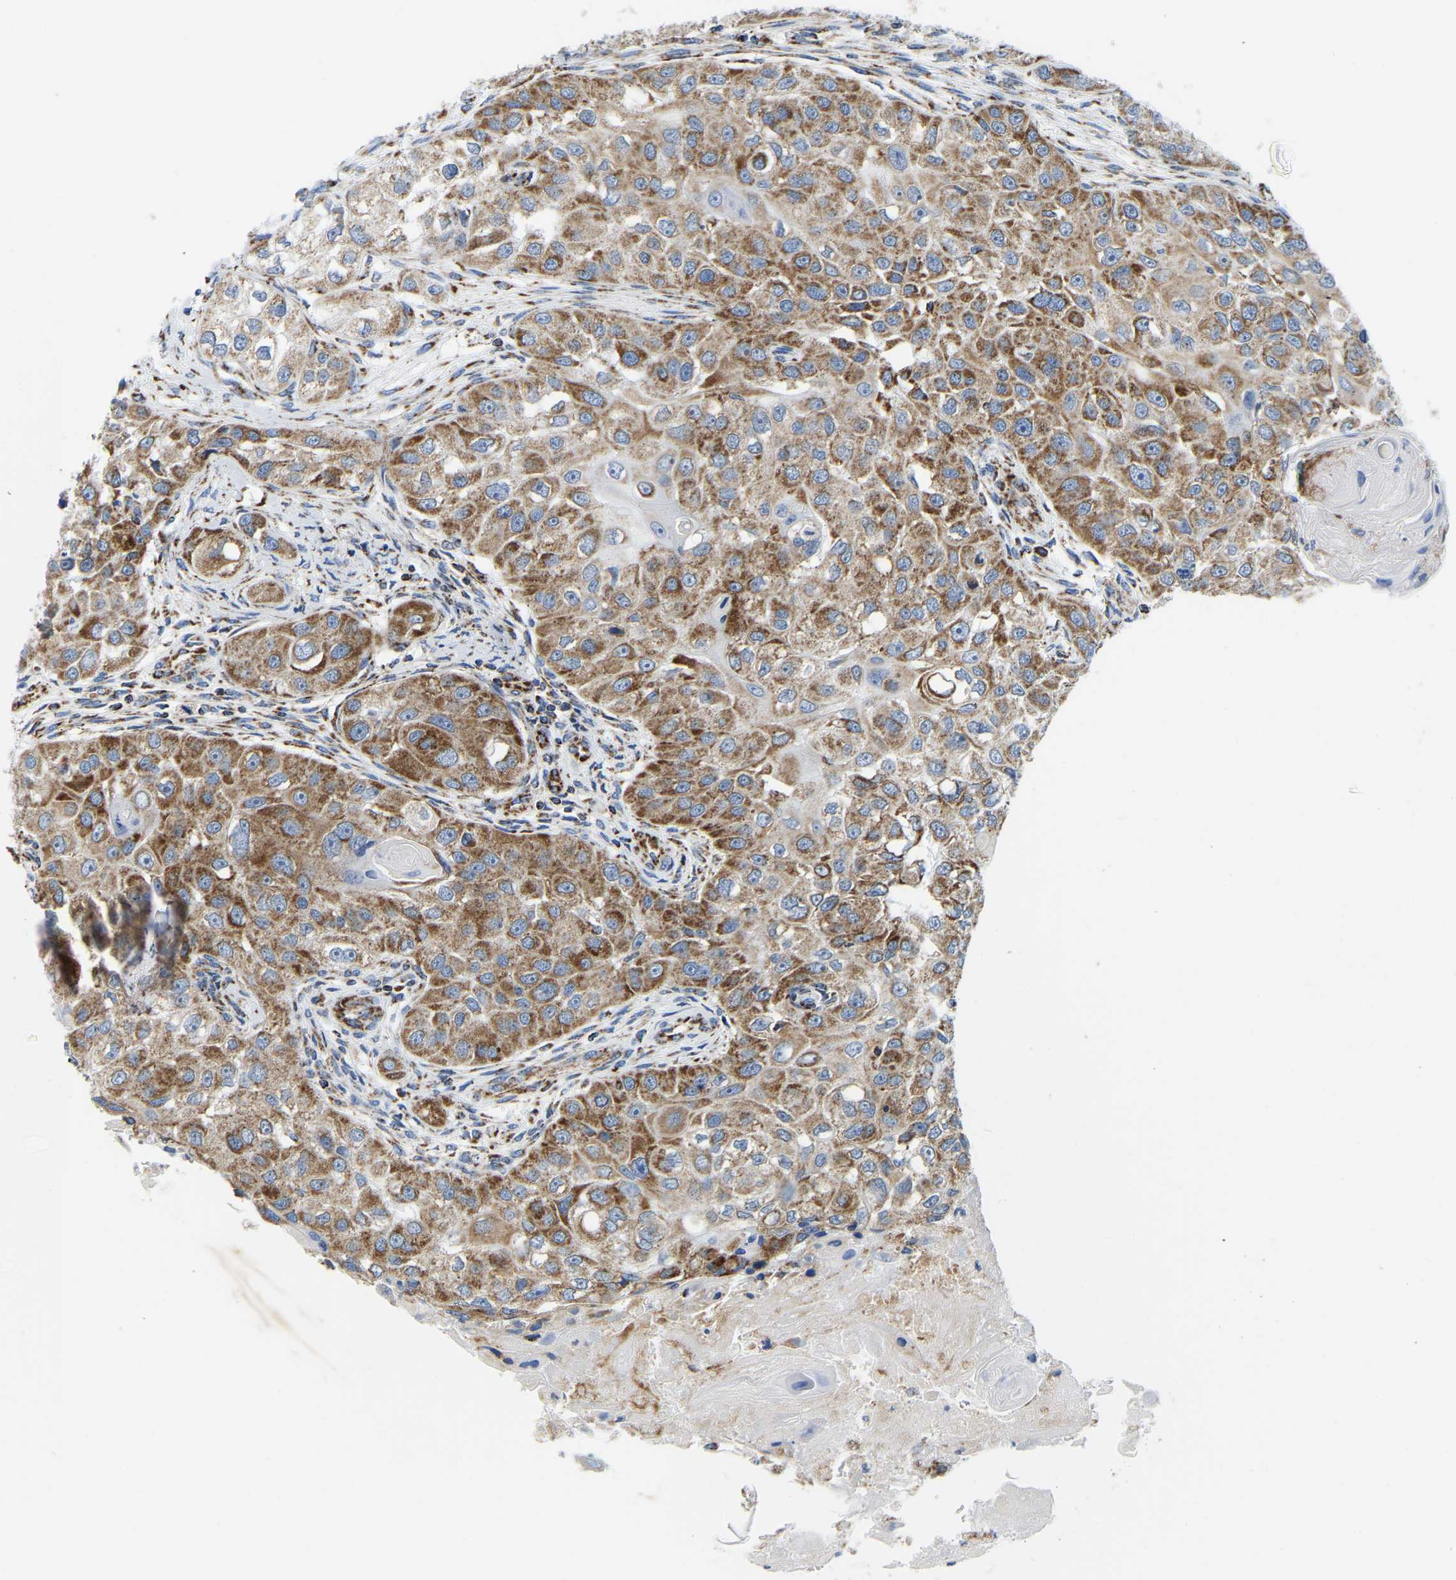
{"staining": {"intensity": "moderate", "quantity": ">75%", "location": "cytoplasmic/membranous"}, "tissue": "head and neck cancer", "cell_type": "Tumor cells", "image_type": "cancer", "snomed": [{"axis": "morphology", "description": "Normal tissue, NOS"}, {"axis": "morphology", "description": "Squamous cell carcinoma, NOS"}, {"axis": "topography", "description": "Skeletal muscle"}, {"axis": "topography", "description": "Head-Neck"}], "caption": "Brown immunohistochemical staining in head and neck cancer (squamous cell carcinoma) exhibits moderate cytoplasmic/membranous expression in approximately >75% of tumor cells.", "gene": "SFXN1", "patient": {"sex": "male", "age": 51}}